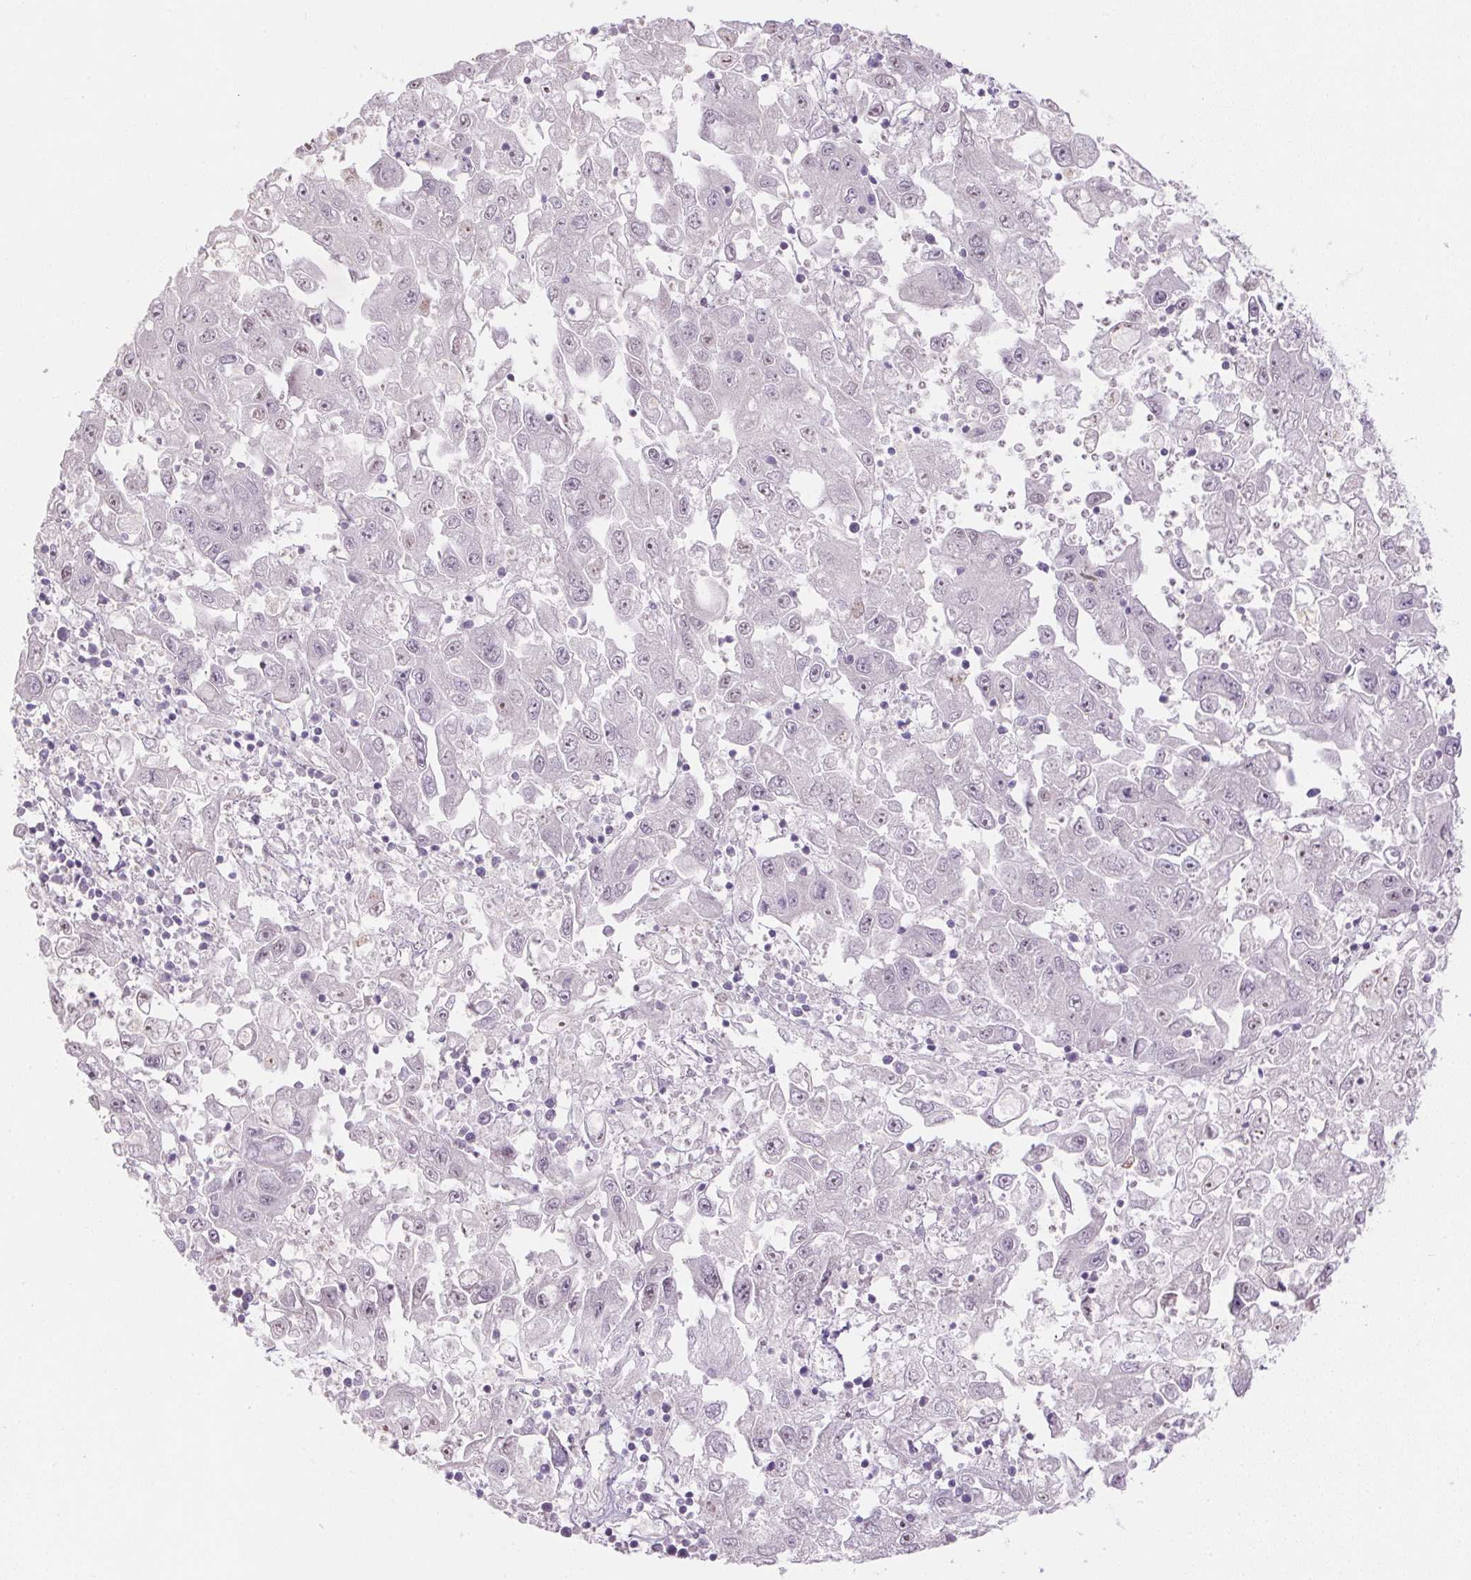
{"staining": {"intensity": "negative", "quantity": "none", "location": "none"}, "tissue": "endometrial cancer", "cell_type": "Tumor cells", "image_type": "cancer", "snomed": [{"axis": "morphology", "description": "Adenocarcinoma, NOS"}, {"axis": "topography", "description": "Uterus"}], "caption": "Immunohistochemical staining of human adenocarcinoma (endometrial) exhibits no significant positivity in tumor cells.", "gene": "CTCFL", "patient": {"sex": "female", "age": 62}}